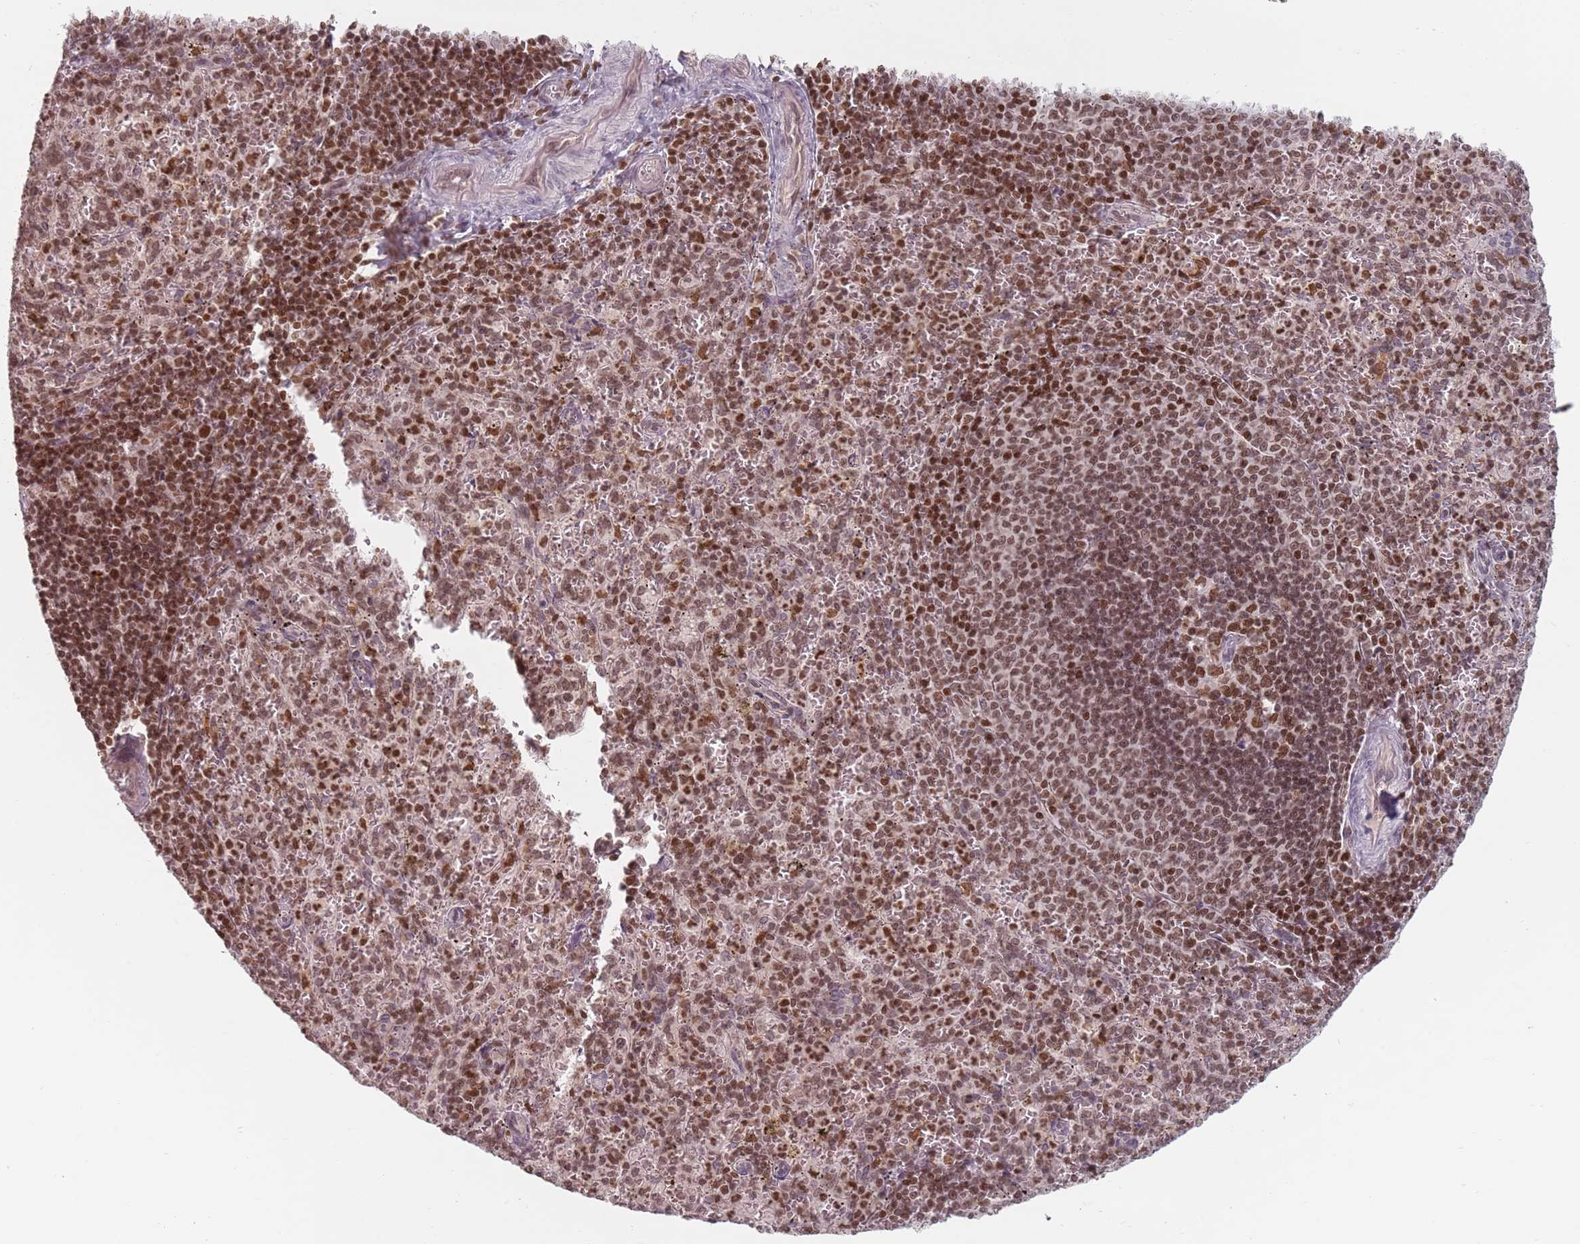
{"staining": {"intensity": "strong", "quantity": "25%-75%", "location": "nuclear"}, "tissue": "spleen", "cell_type": "Cells in red pulp", "image_type": "normal", "snomed": [{"axis": "morphology", "description": "Normal tissue, NOS"}, {"axis": "topography", "description": "Spleen"}], "caption": "An immunohistochemistry photomicrograph of unremarkable tissue is shown. Protein staining in brown labels strong nuclear positivity in spleen within cells in red pulp. (DAB = brown stain, brightfield microscopy at high magnification).", "gene": "NUP50", "patient": {"sex": "female", "age": 21}}